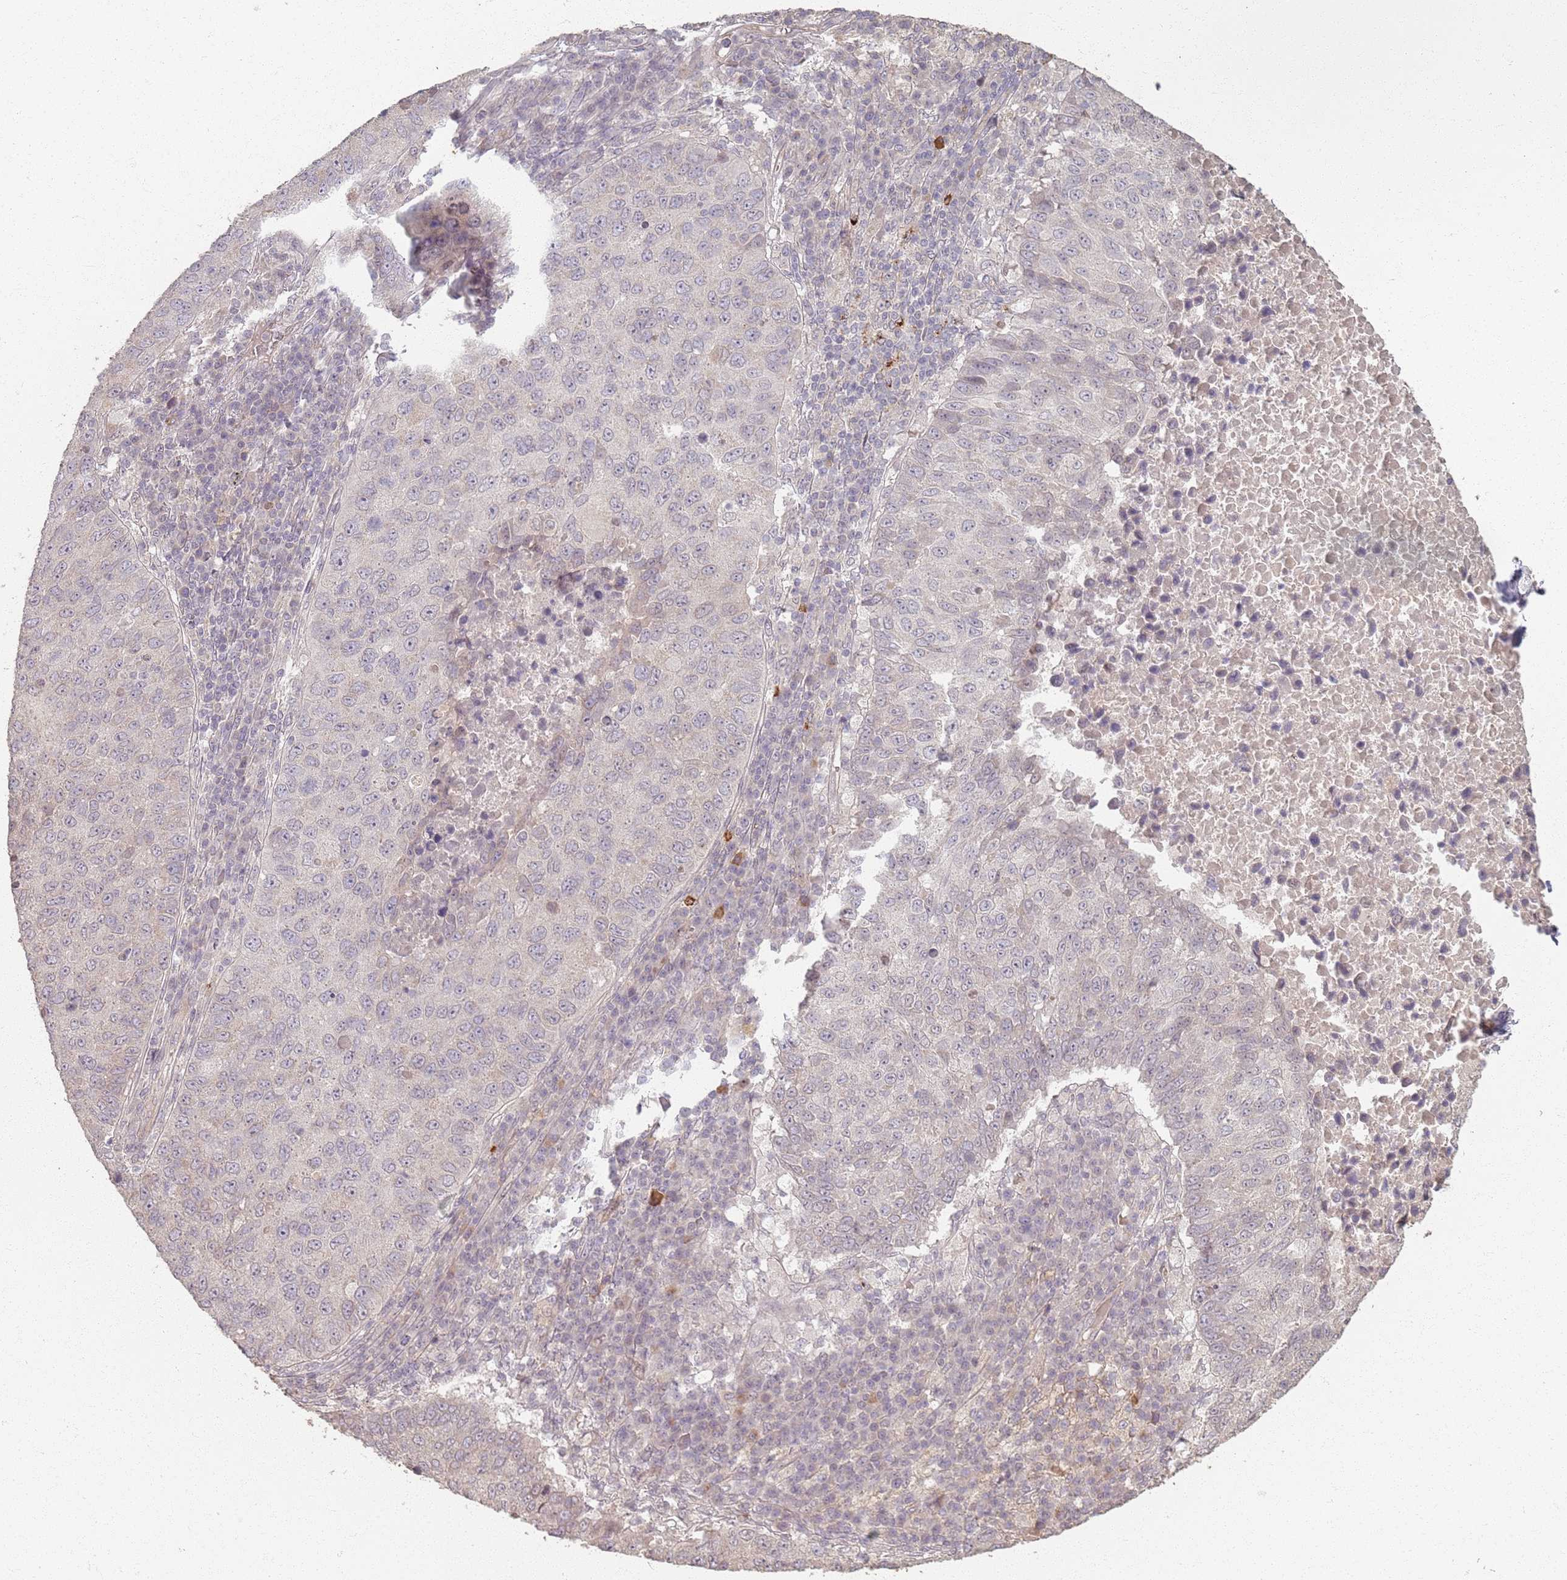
{"staining": {"intensity": "negative", "quantity": "none", "location": "none"}, "tissue": "lung cancer", "cell_type": "Tumor cells", "image_type": "cancer", "snomed": [{"axis": "morphology", "description": "Squamous cell carcinoma, NOS"}, {"axis": "topography", "description": "Lung"}], "caption": "IHC histopathology image of lung cancer stained for a protein (brown), which exhibits no positivity in tumor cells.", "gene": "CCDC168", "patient": {"sex": "male", "age": 73}}